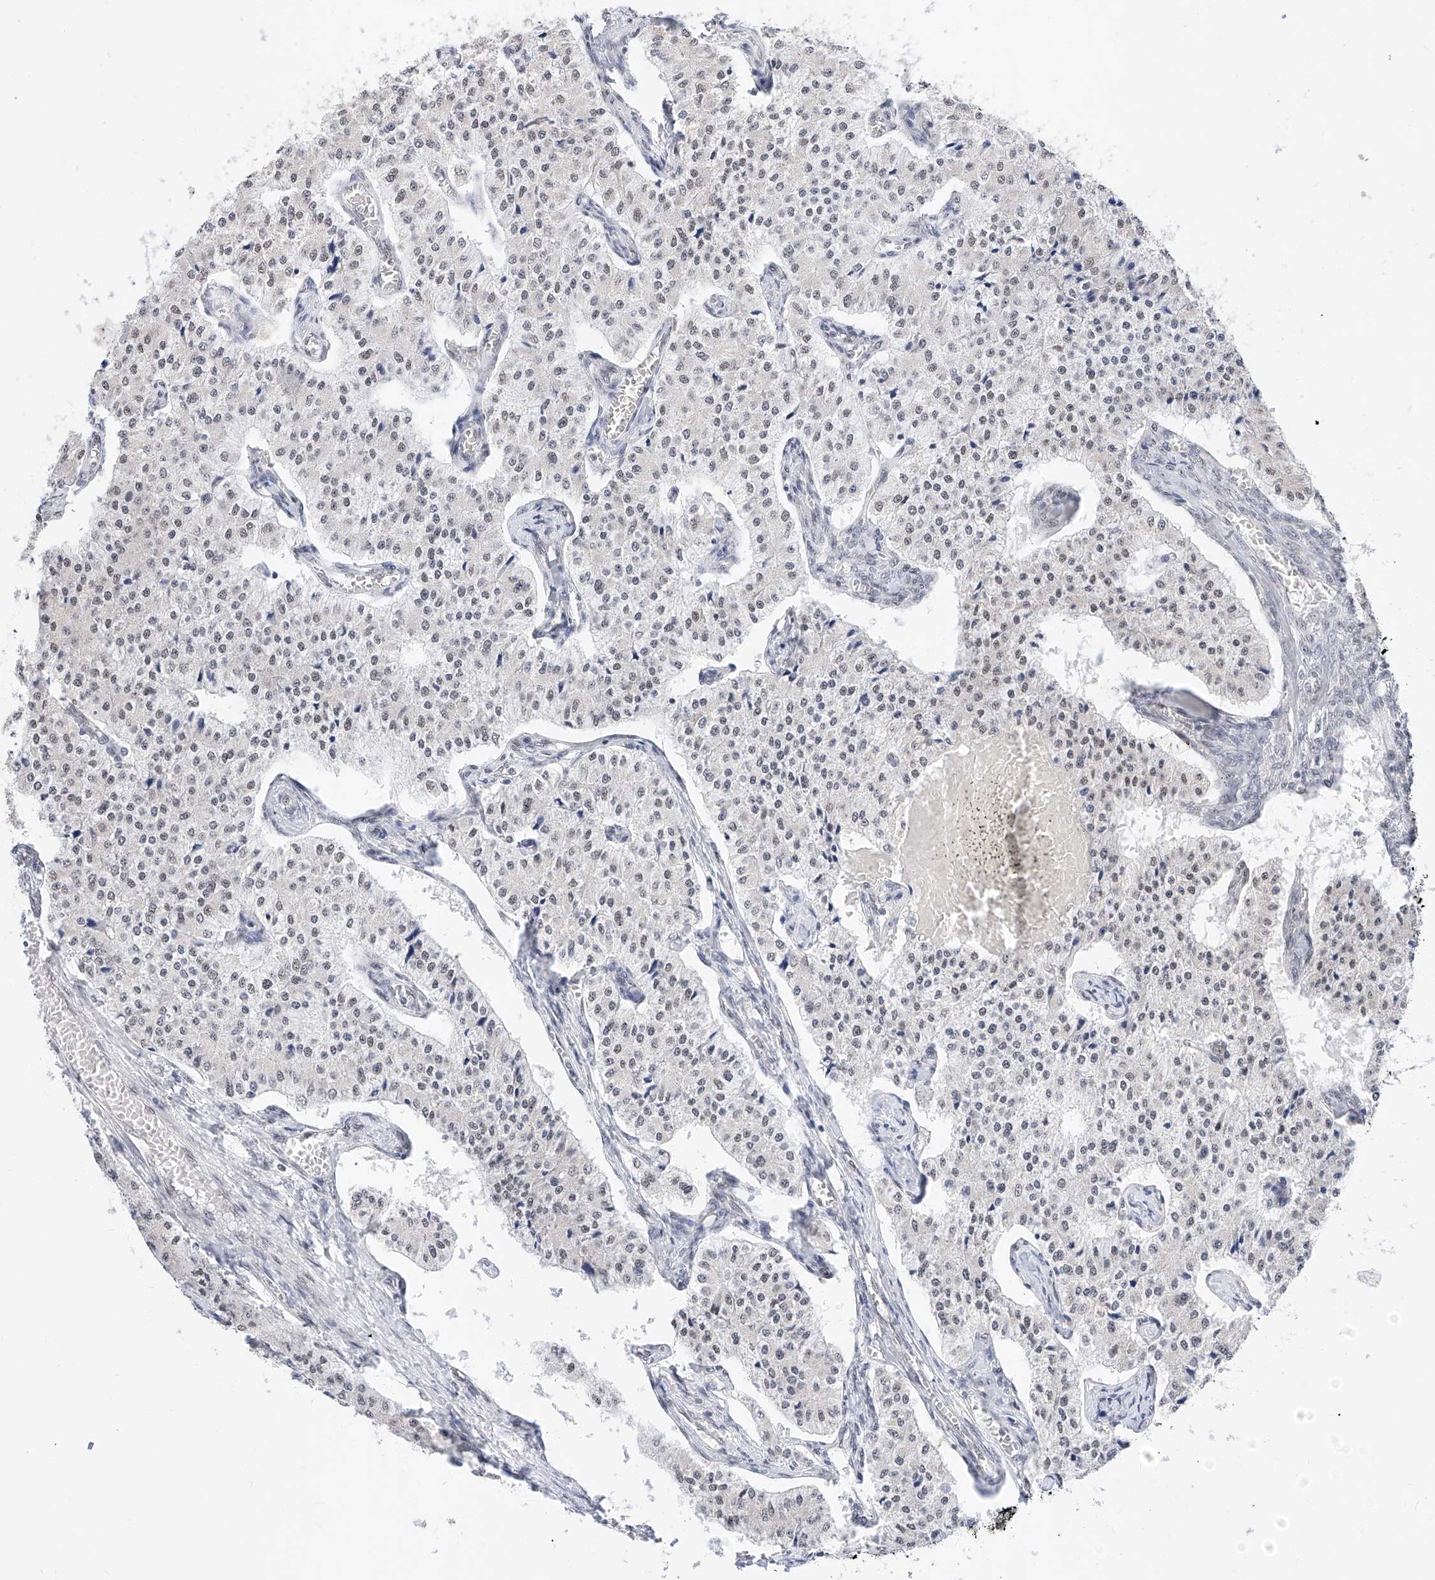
{"staining": {"intensity": "weak", "quantity": "<25%", "location": "nuclear"}, "tissue": "carcinoid", "cell_type": "Tumor cells", "image_type": "cancer", "snomed": [{"axis": "morphology", "description": "Carcinoid, malignant, NOS"}, {"axis": "topography", "description": "Colon"}], "caption": "Immunohistochemistry (IHC) of carcinoid demonstrates no positivity in tumor cells.", "gene": "KCNJ1", "patient": {"sex": "female", "age": 52}}